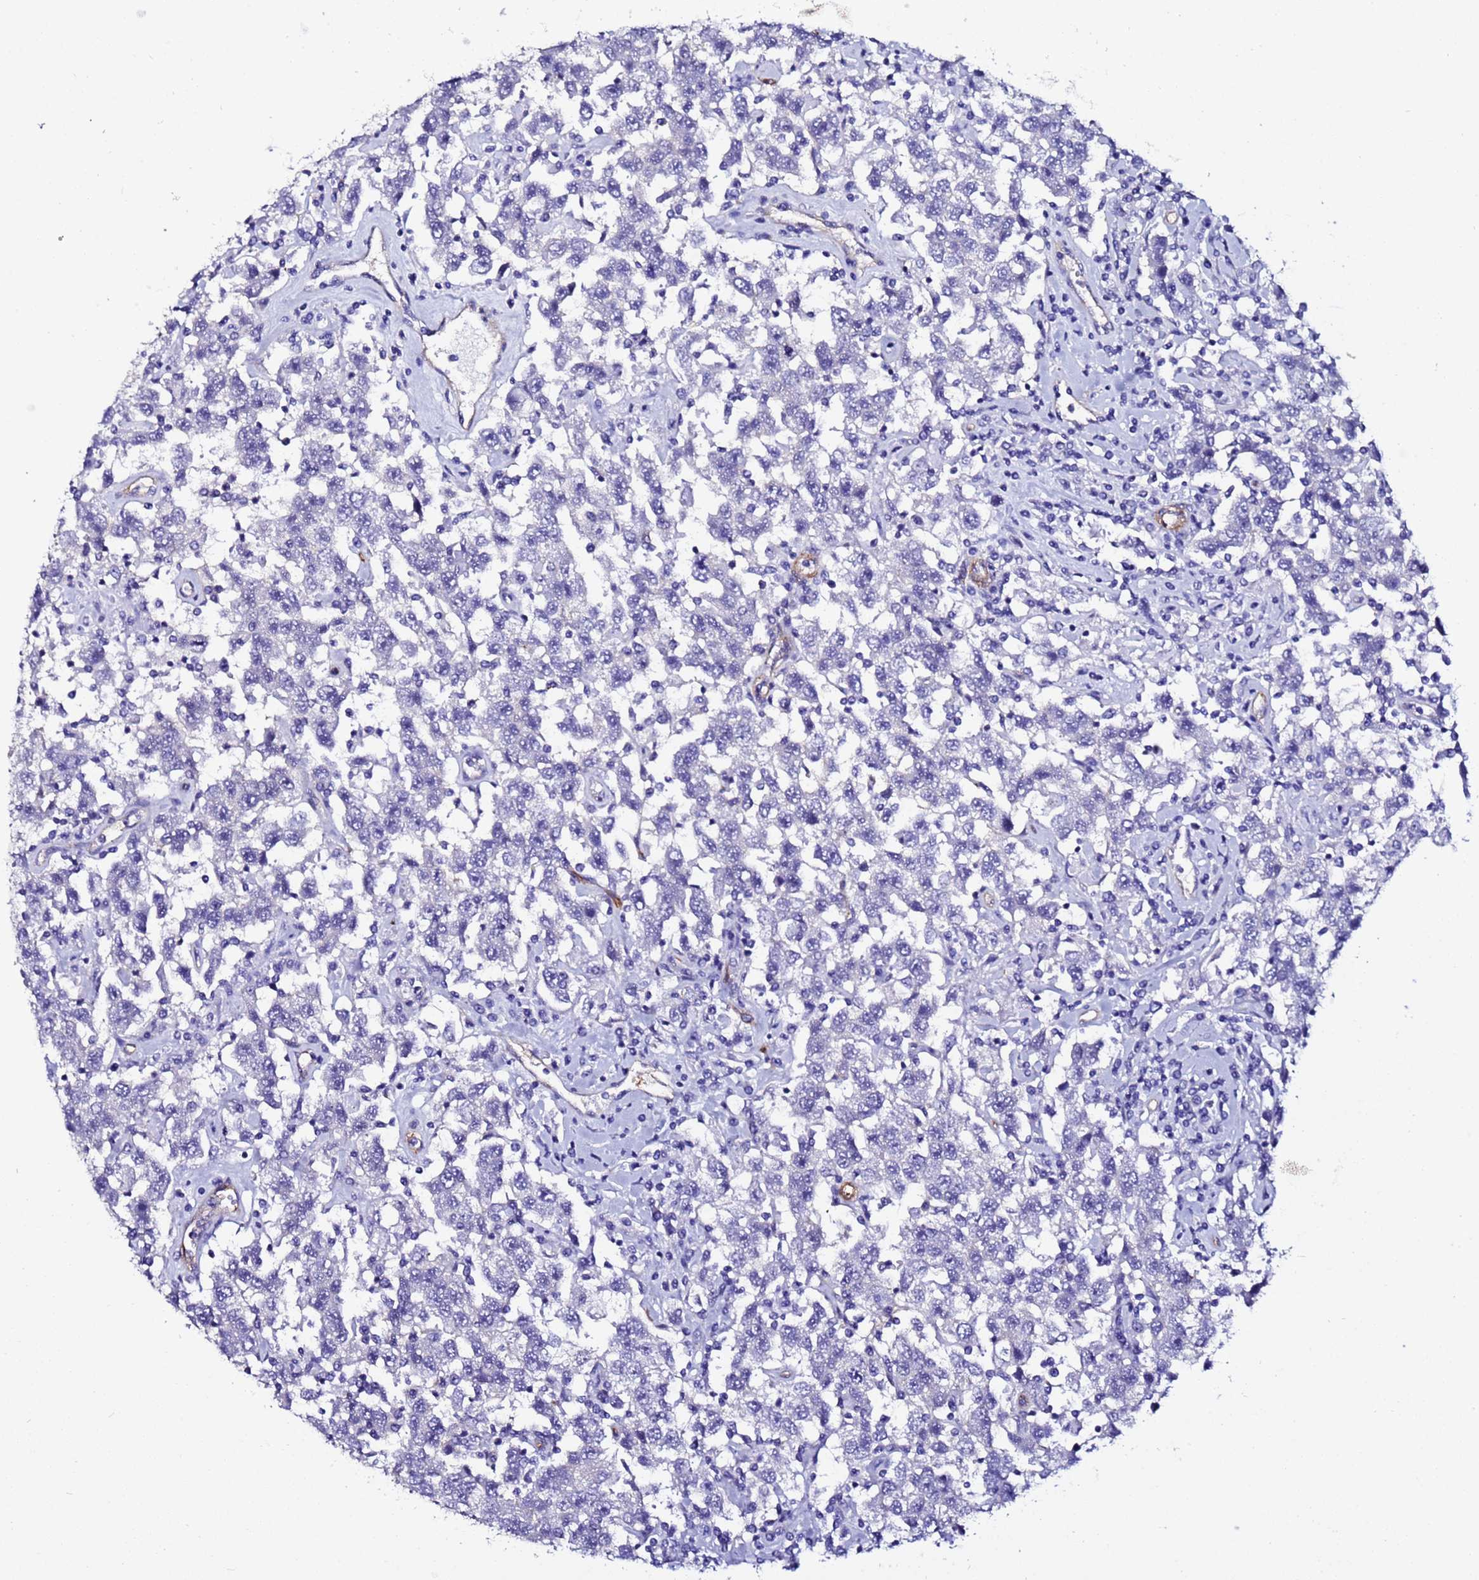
{"staining": {"intensity": "negative", "quantity": "none", "location": "none"}, "tissue": "testis cancer", "cell_type": "Tumor cells", "image_type": "cancer", "snomed": [{"axis": "morphology", "description": "Seminoma, NOS"}, {"axis": "topography", "description": "Testis"}], "caption": "Immunohistochemical staining of seminoma (testis) exhibits no significant staining in tumor cells.", "gene": "DEFB104A", "patient": {"sex": "male", "age": 41}}